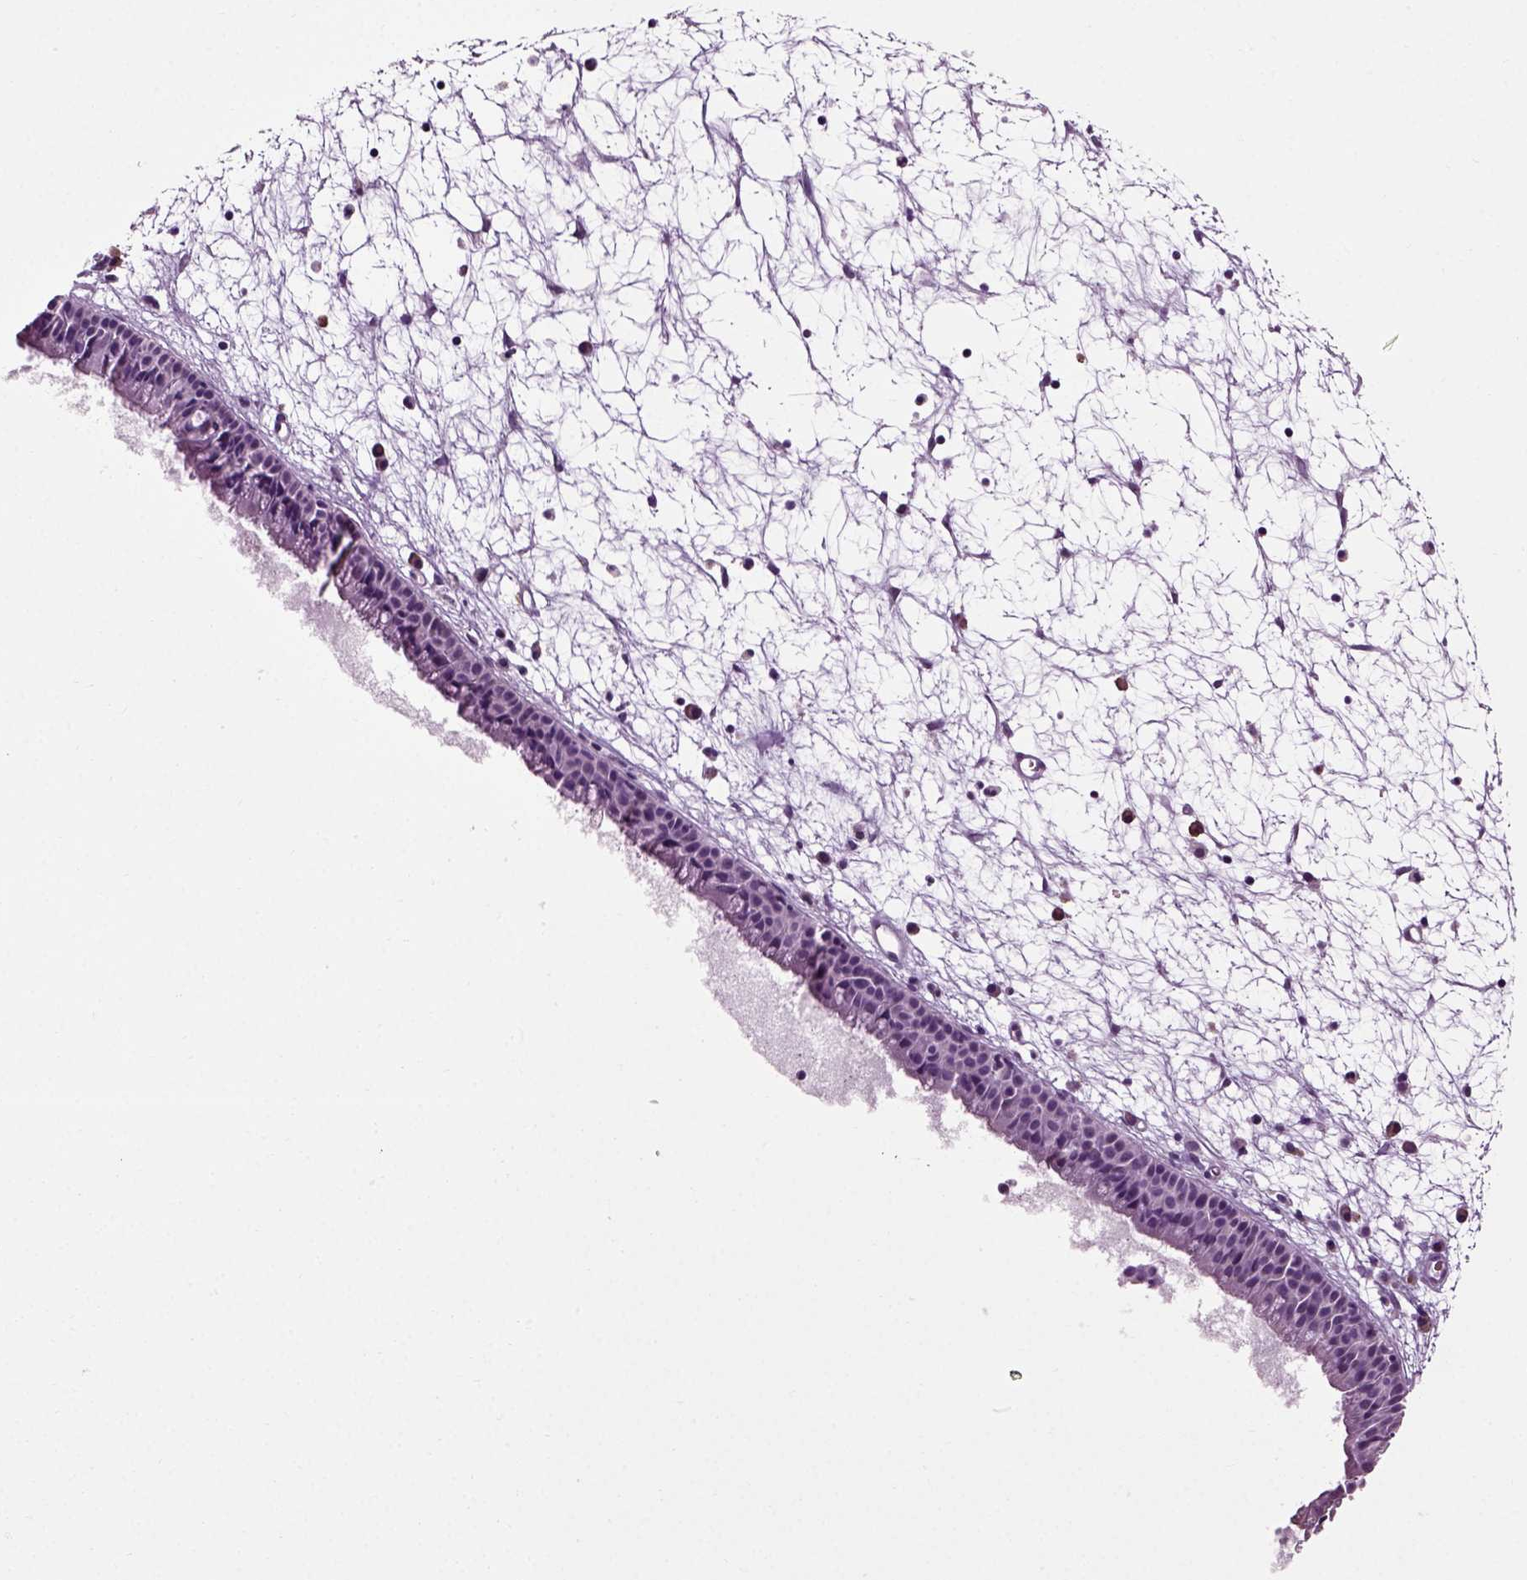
{"staining": {"intensity": "negative", "quantity": "none", "location": "none"}, "tissue": "nasopharynx", "cell_type": "Respiratory epithelial cells", "image_type": "normal", "snomed": [{"axis": "morphology", "description": "Normal tissue, NOS"}, {"axis": "topography", "description": "Nasopharynx"}], "caption": "Micrograph shows no significant protein positivity in respiratory epithelial cells of benign nasopharynx. Nuclei are stained in blue.", "gene": "SLC26A8", "patient": {"sex": "male", "age": 61}}